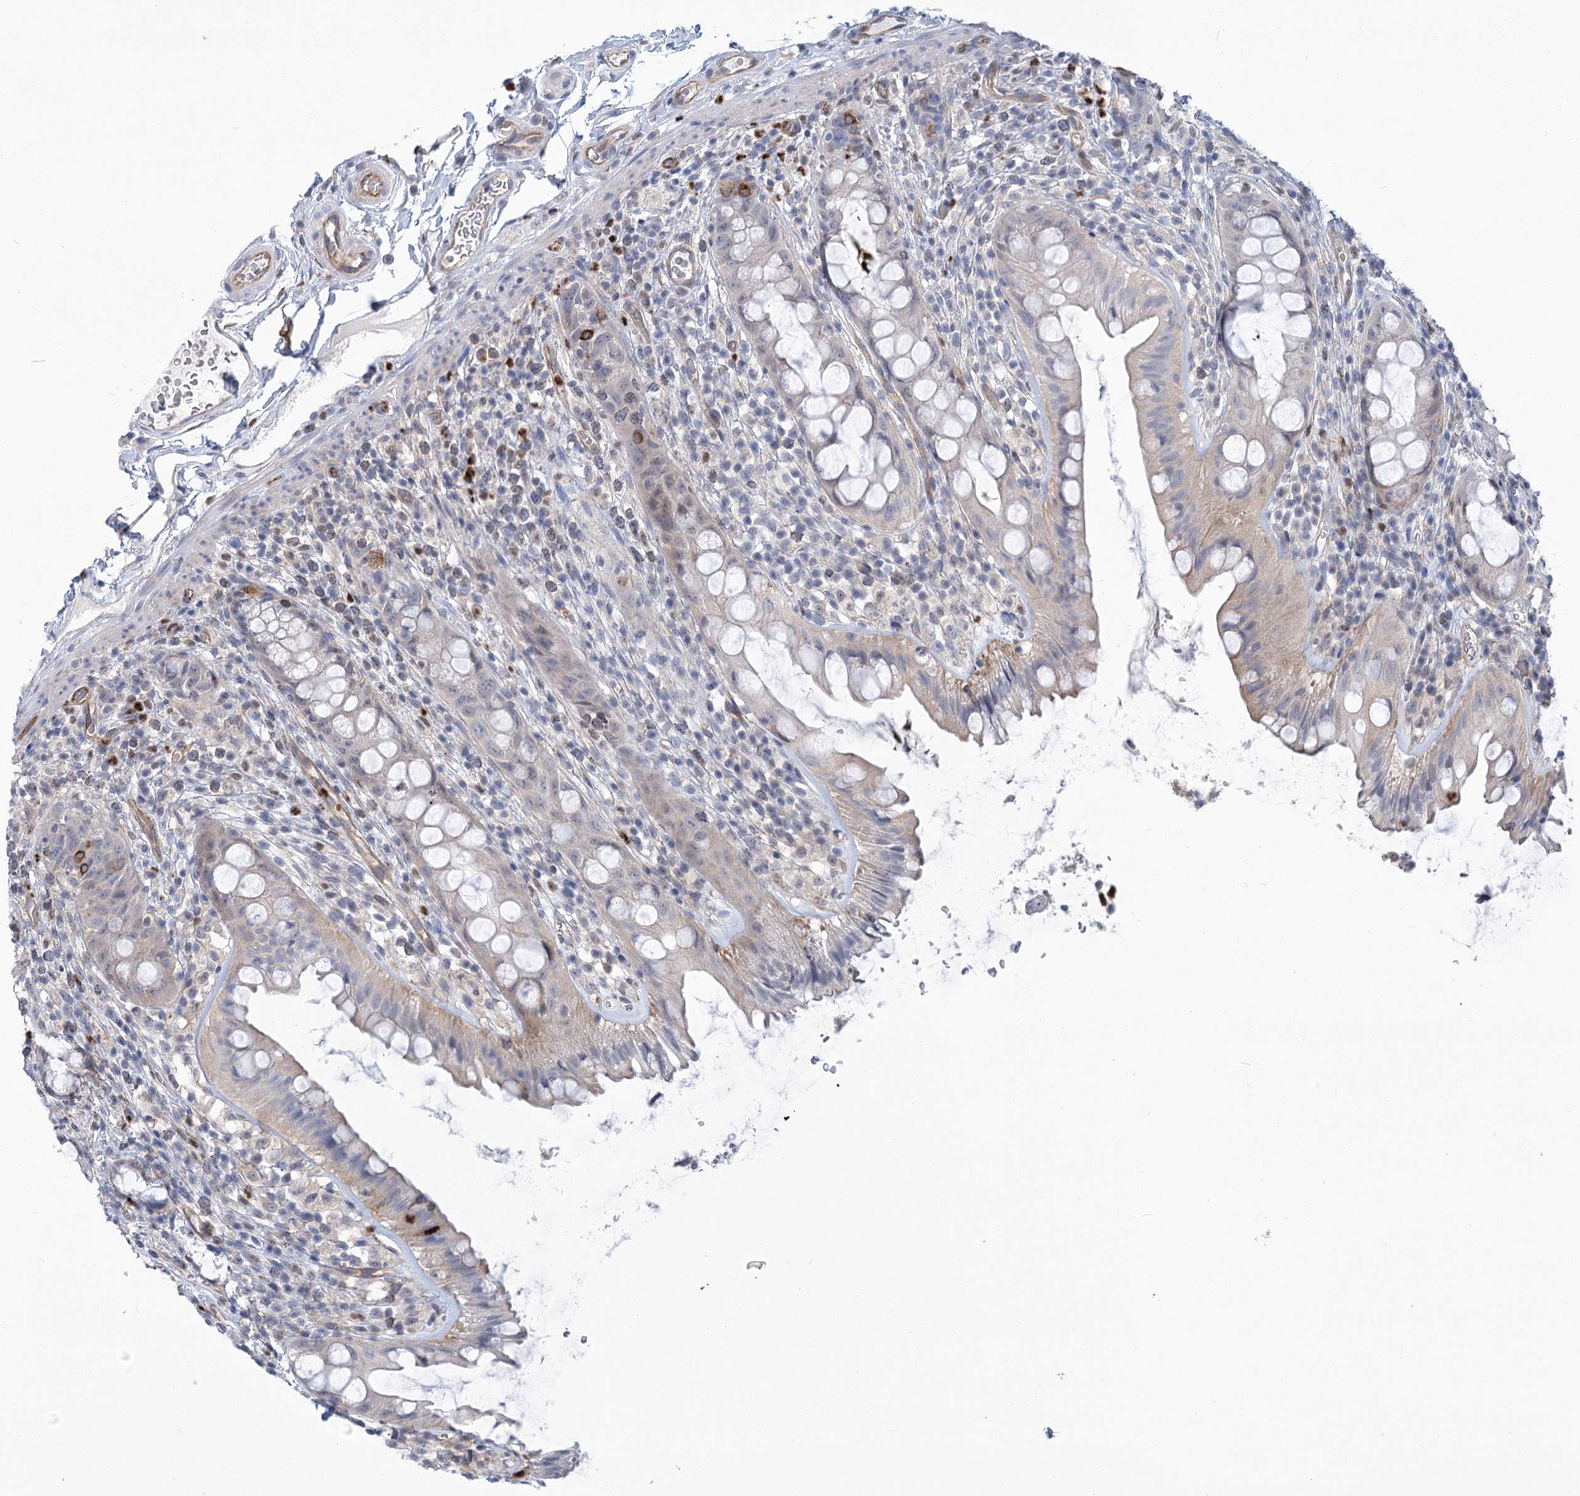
{"staining": {"intensity": "weak", "quantity": "<25%", "location": "cytoplasmic/membranous"}, "tissue": "rectum", "cell_type": "Glandular cells", "image_type": "normal", "snomed": [{"axis": "morphology", "description": "Normal tissue, NOS"}, {"axis": "topography", "description": "Rectum"}], "caption": "This is an IHC photomicrograph of benign human rectum. There is no positivity in glandular cells.", "gene": "THAP6", "patient": {"sex": "female", "age": 57}}